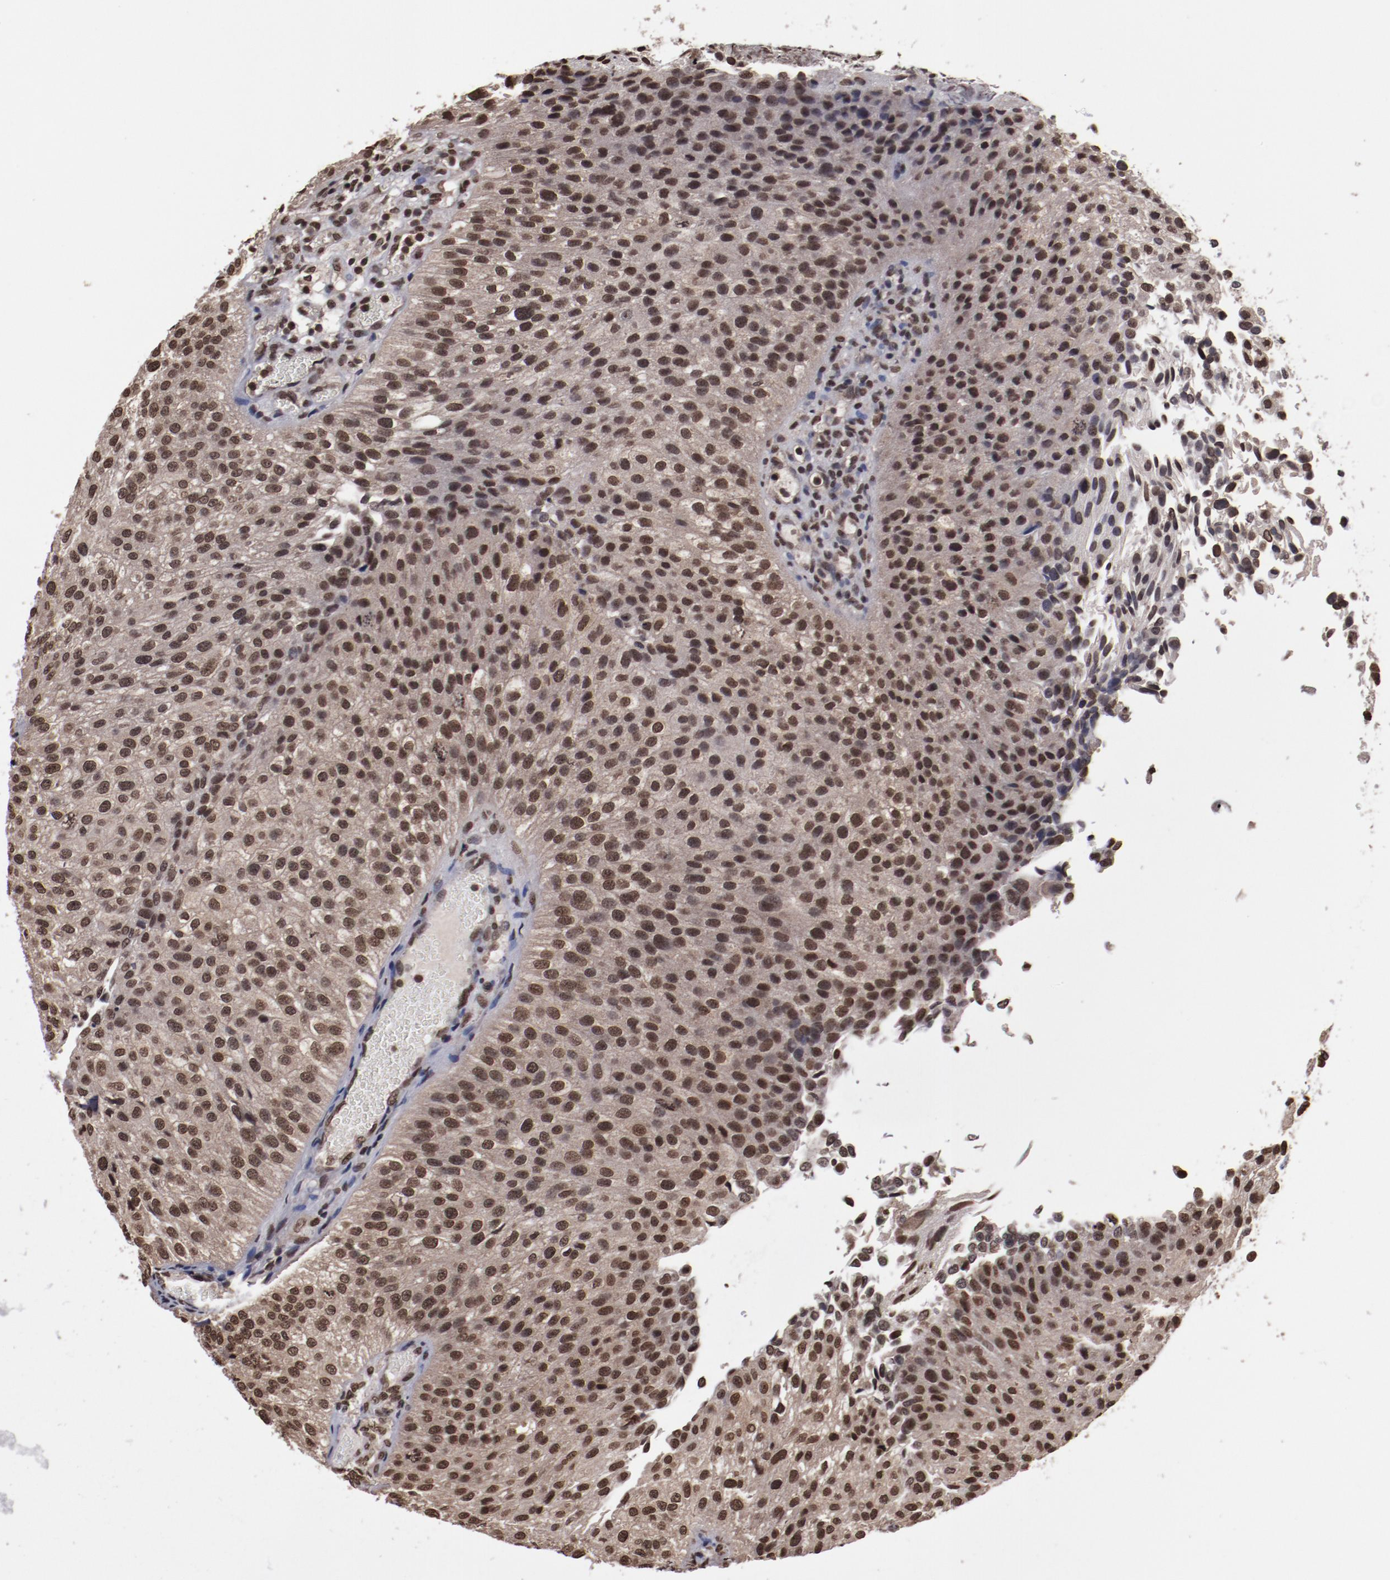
{"staining": {"intensity": "moderate", "quantity": ">75%", "location": "nuclear"}, "tissue": "urothelial cancer", "cell_type": "Tumor cells", "image_type": "cancer", "snomed": [{"axis": "morphology", "description": "Urothelial carcinoma, Low grade"}, {"axis": "topography", "description": "Urinary bladder"}], "caption": "A brown stain shows moderate nuclear positivity of a protein in low-grade urothelial carcinoma tumor cells.", "gene": "AKT1", "patient": {"sex": "female", "age": 89}}